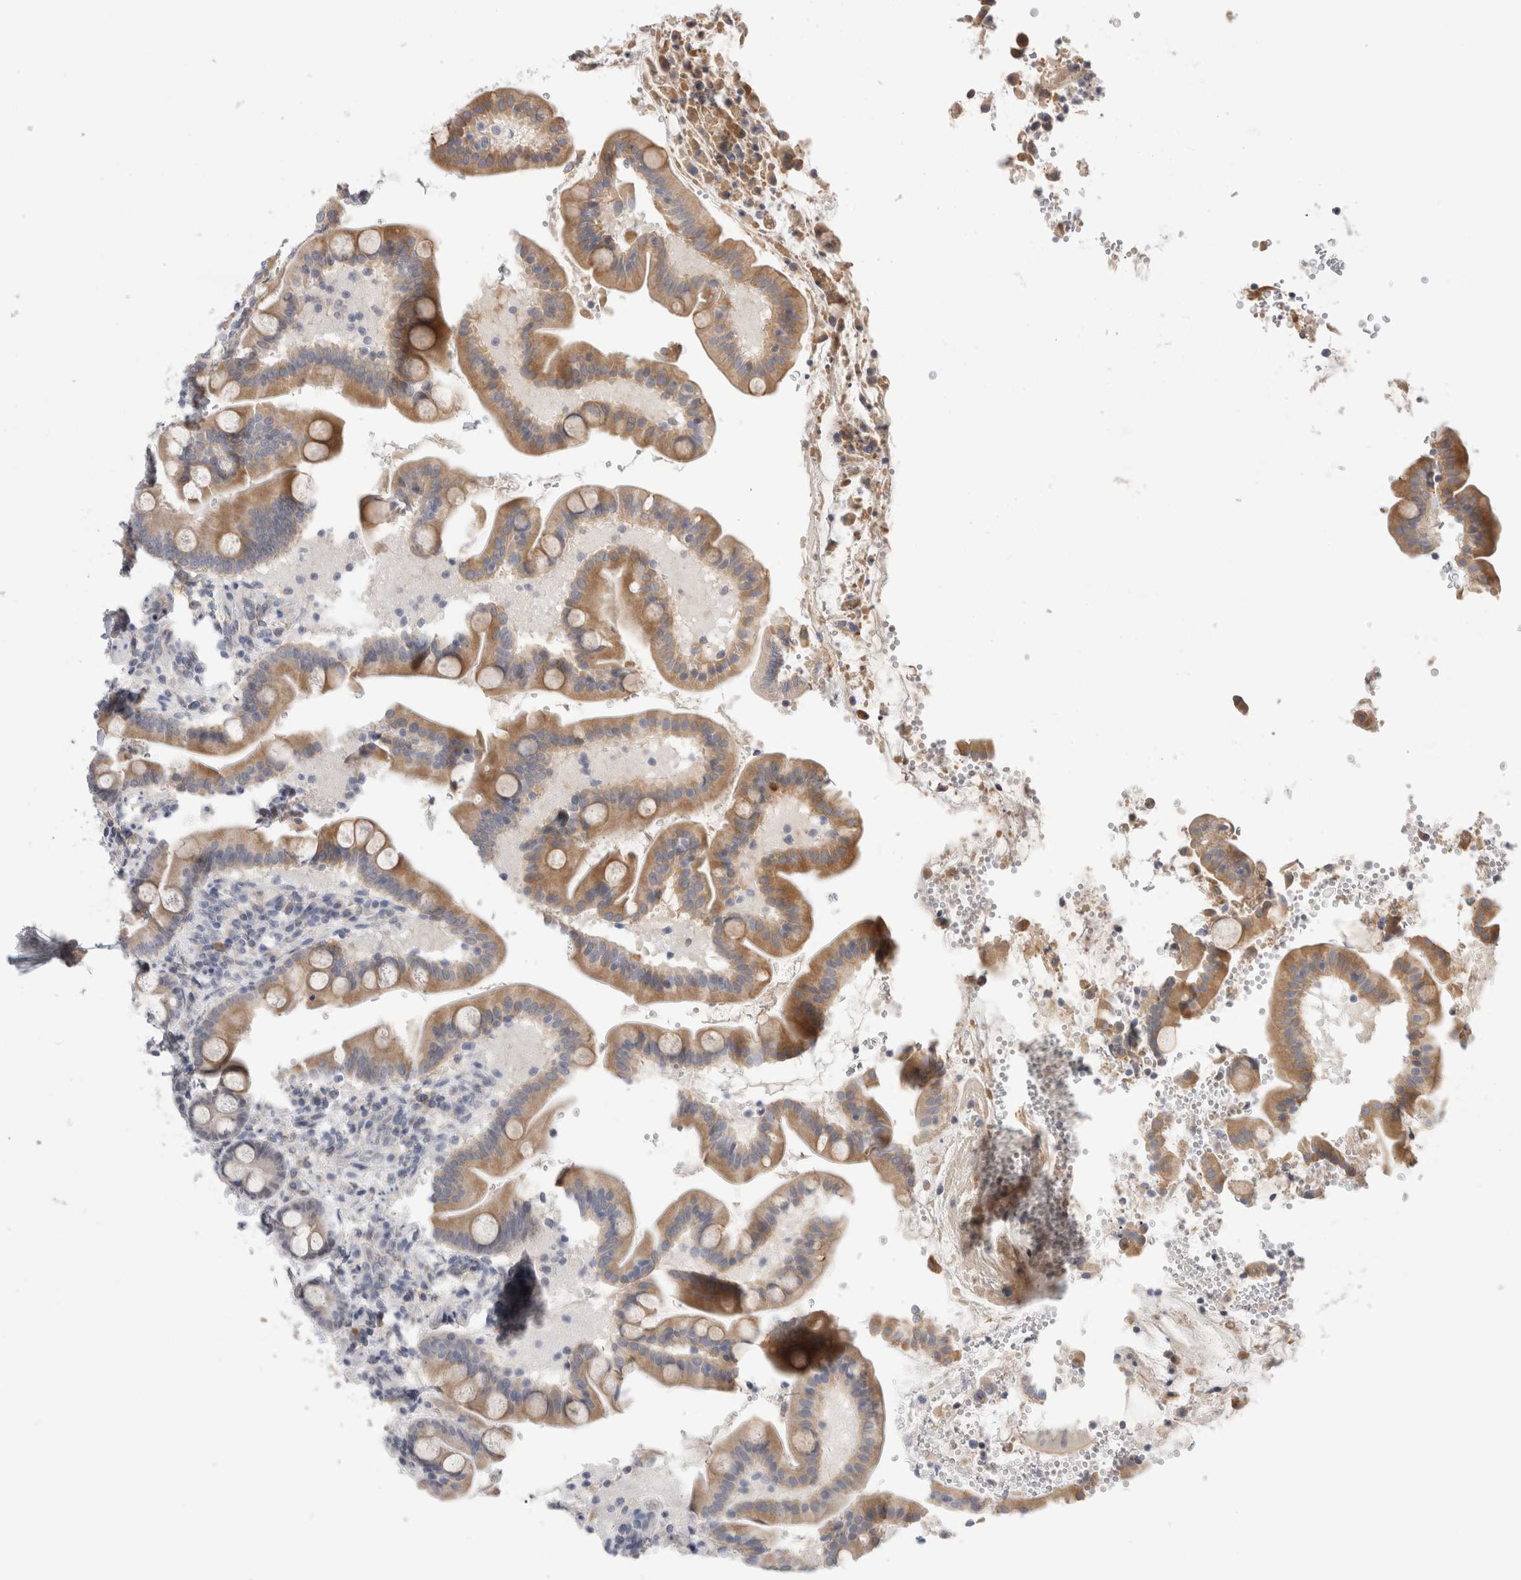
{"staining": {"intensity": "moderate", "quantity": "<25%", "location": "cytoplasmic/membranous"}, "tissue": "duodenum", "cell_type": "Glandular cells", "image_type": "normal", "snomed": [{"axis": "morphology", "description": "Normal tissue, NOS"}, {"axis": "topography", "description": "Duodenum"}], "caption": "The photomicrograph reveals a brown stain indicating the presence of a protein in the cytoplasmic/membranous of glandular cells in duodenum.", "gene": "SYTL5", "patient": {"sex": "male", "age": 54}}